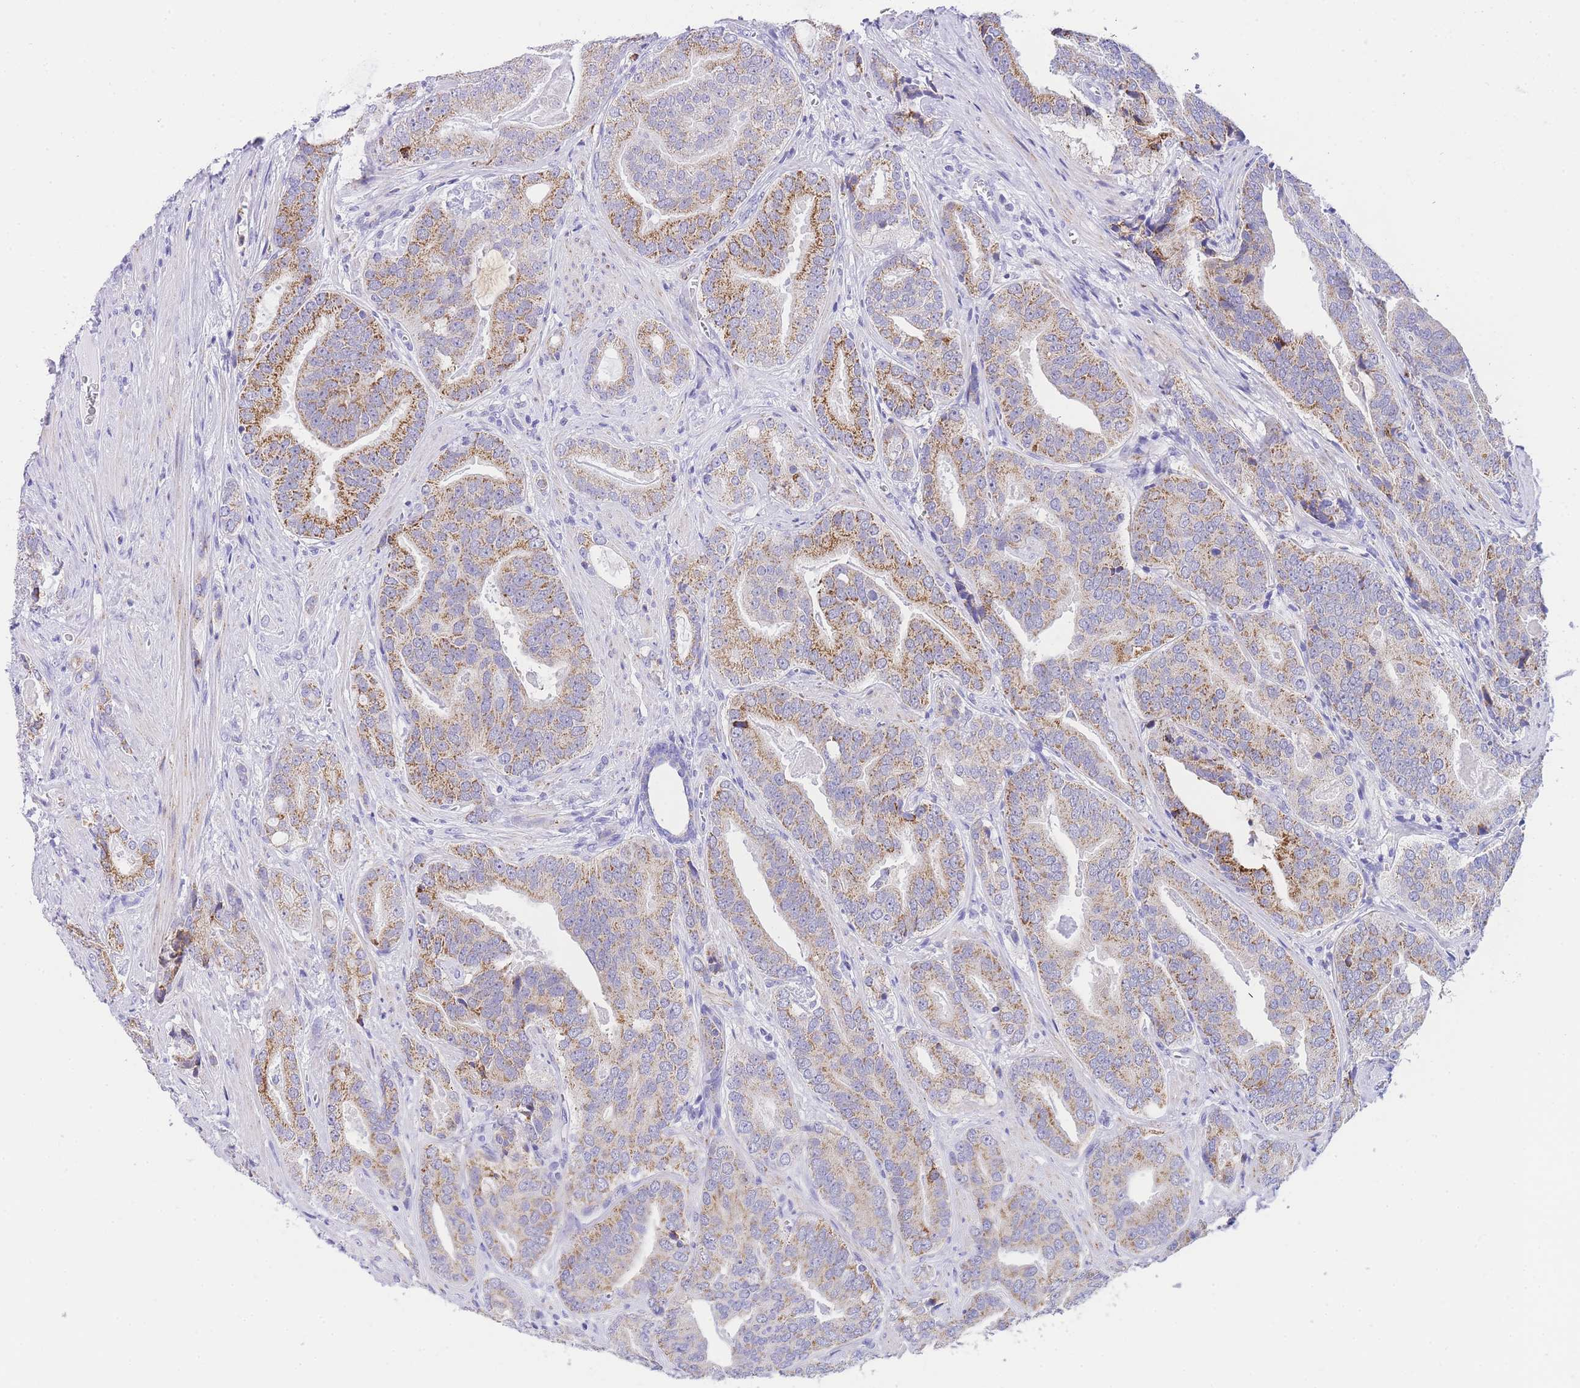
{"staining": {"intensity": "moderate", "quantity": "25%-75%", "location": "cytoplasmic/membranous"}, "tissue": "prostate cancer", "cell_type": "Tumor cells", "image_type": "cancer", "snomed": [{"axis": "morphology", "description": "Adenocarcinoma, High grade"}, {"axis": "topography", "description": "Prostate"}], "caption": "Approximately 25%-75% of tumor cells in prostate cancer exhibit moderate cytoplasmic/membranous protein expression as visualized by brown immunohistochemical staining.", "gene": "NKD2", "patient": {"sex": "male", "age": 55}}